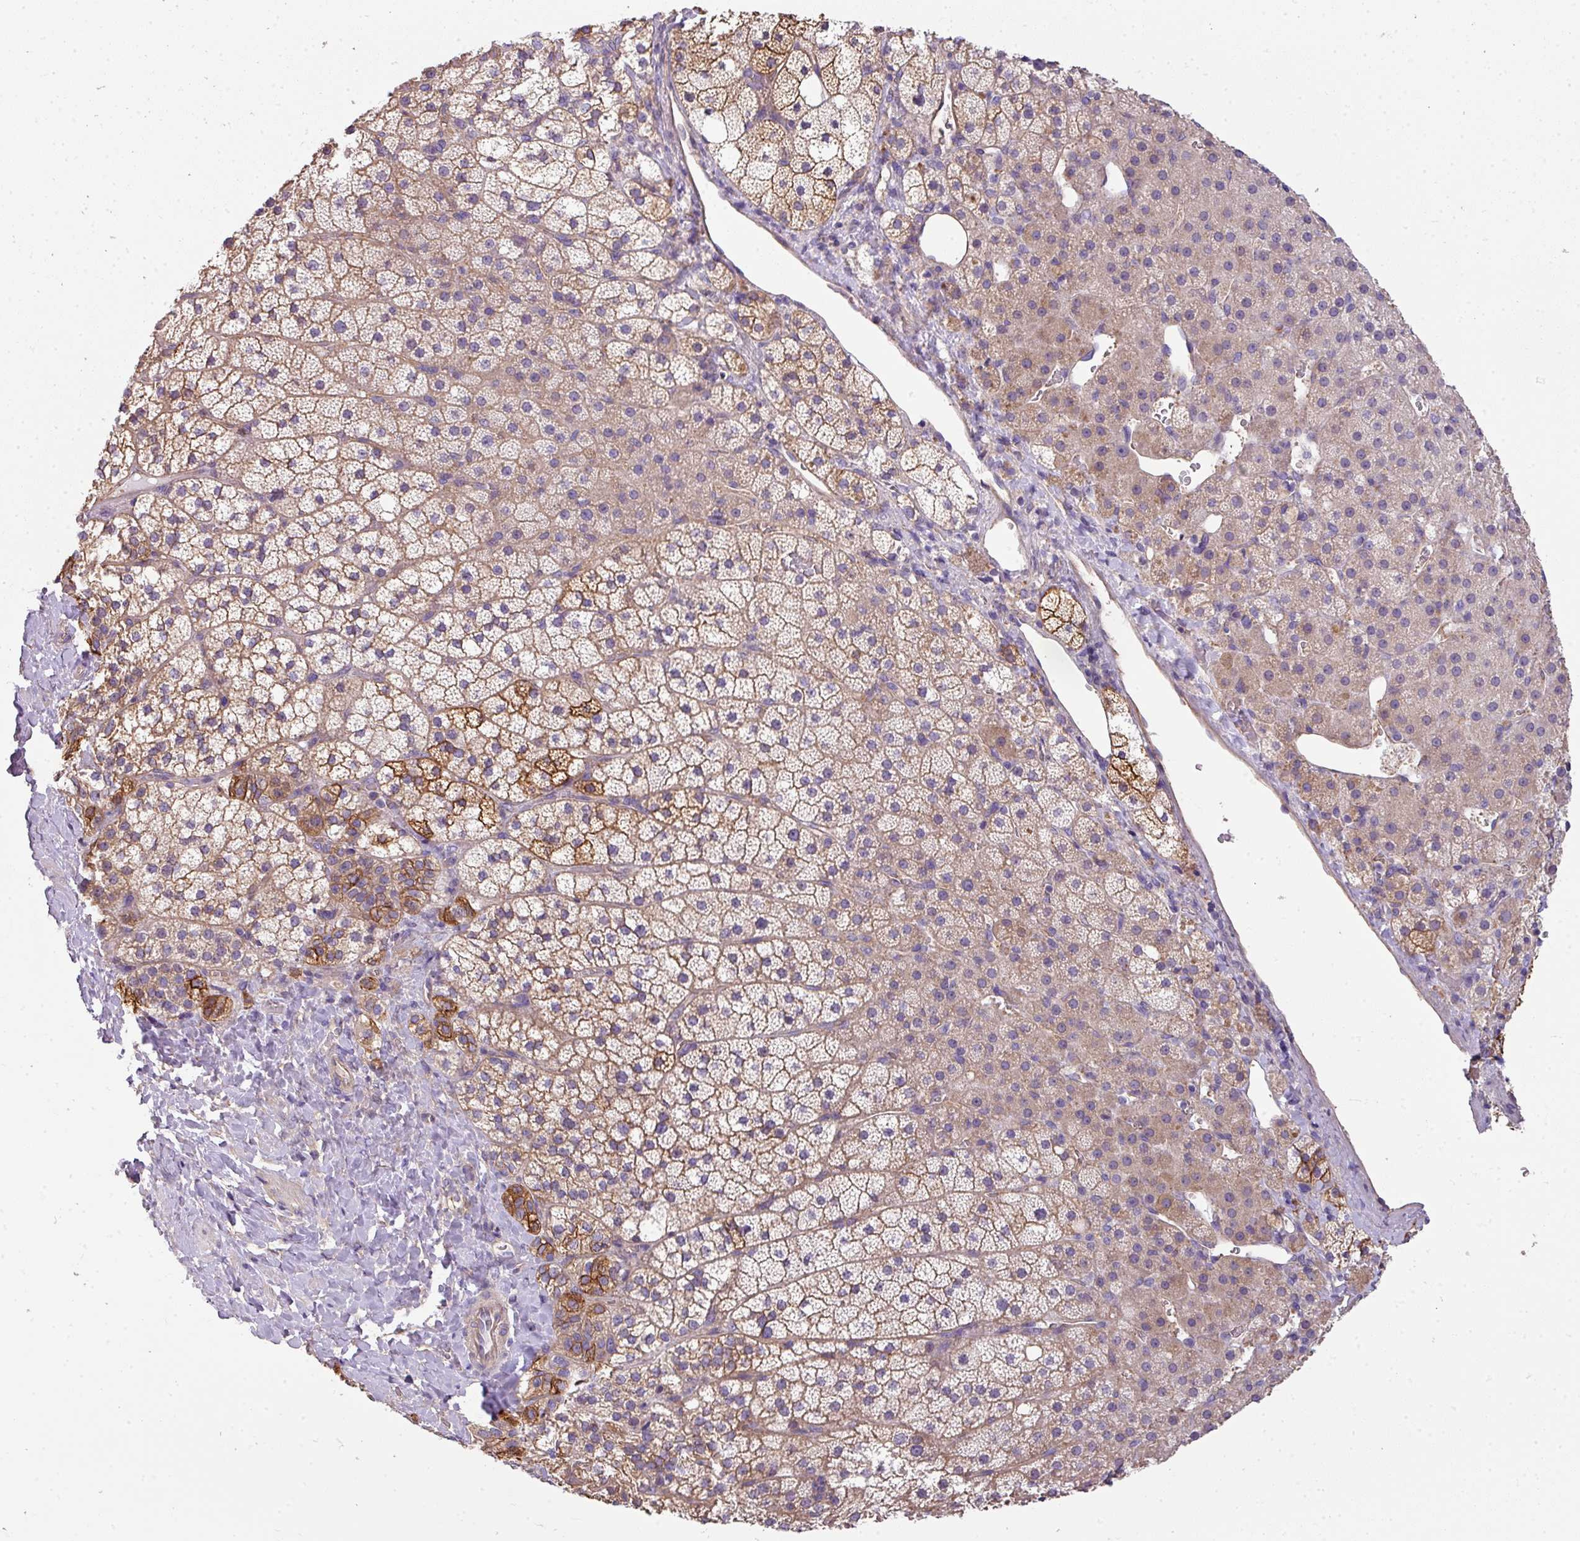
{"staining": {"intensity": "moderate", "quantity": "25%-75%", "location": "cytoplasmic/membranous"}, "tissue": "adrenal gland", "cell_type": "Glandular cells", "image_type": "normal", "snomed": [{"axis": "morphology", "description": "Normal tissue, NOS"}, {"axis": "topography", "description": "Adrenal gland"}], "caption": "Immunohistochemical staining of normal human adrenal gland demonstrates moderate cytoplasmic/membranous protein staining in approximately 25%-75% of glandular cells.", "gene": "PALS2", "patient": {"sex": "male", "age": 53}}